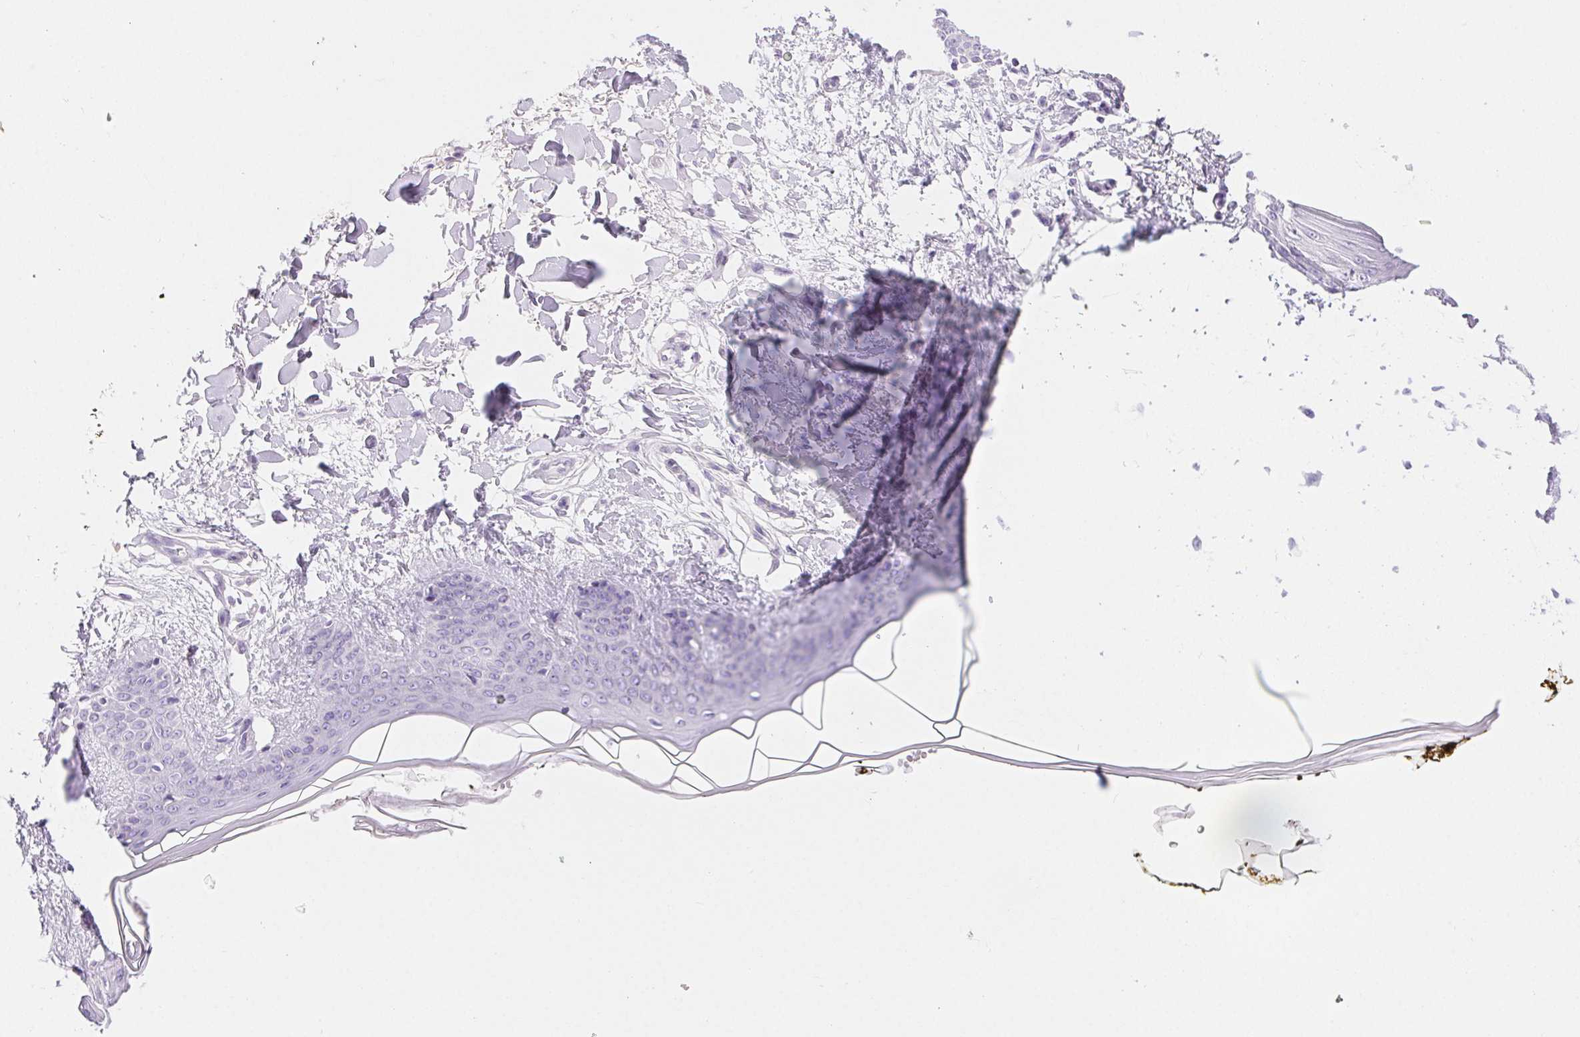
{"staining": {"intensity": "negative", "quantity": "none", "location": "none"}, "tissue": "skin", "cell_type": "Fibroblasts", "image_type": "normal", "snomed": [{"axis": "morphology", "description": "Normal tissue, NOS"}, {"axis": "topography", "description": "Skin"}], "caption": "Immunohistochemistry (IHC) histopathology image of unremarkable skin: human skin stained with DAB displays no significant protein staining in fibroblasts. (IHC, brightfield microscopy, high magnification).", "gene": "CLDN16", "patient": {"sex": "female", "age": 34}}